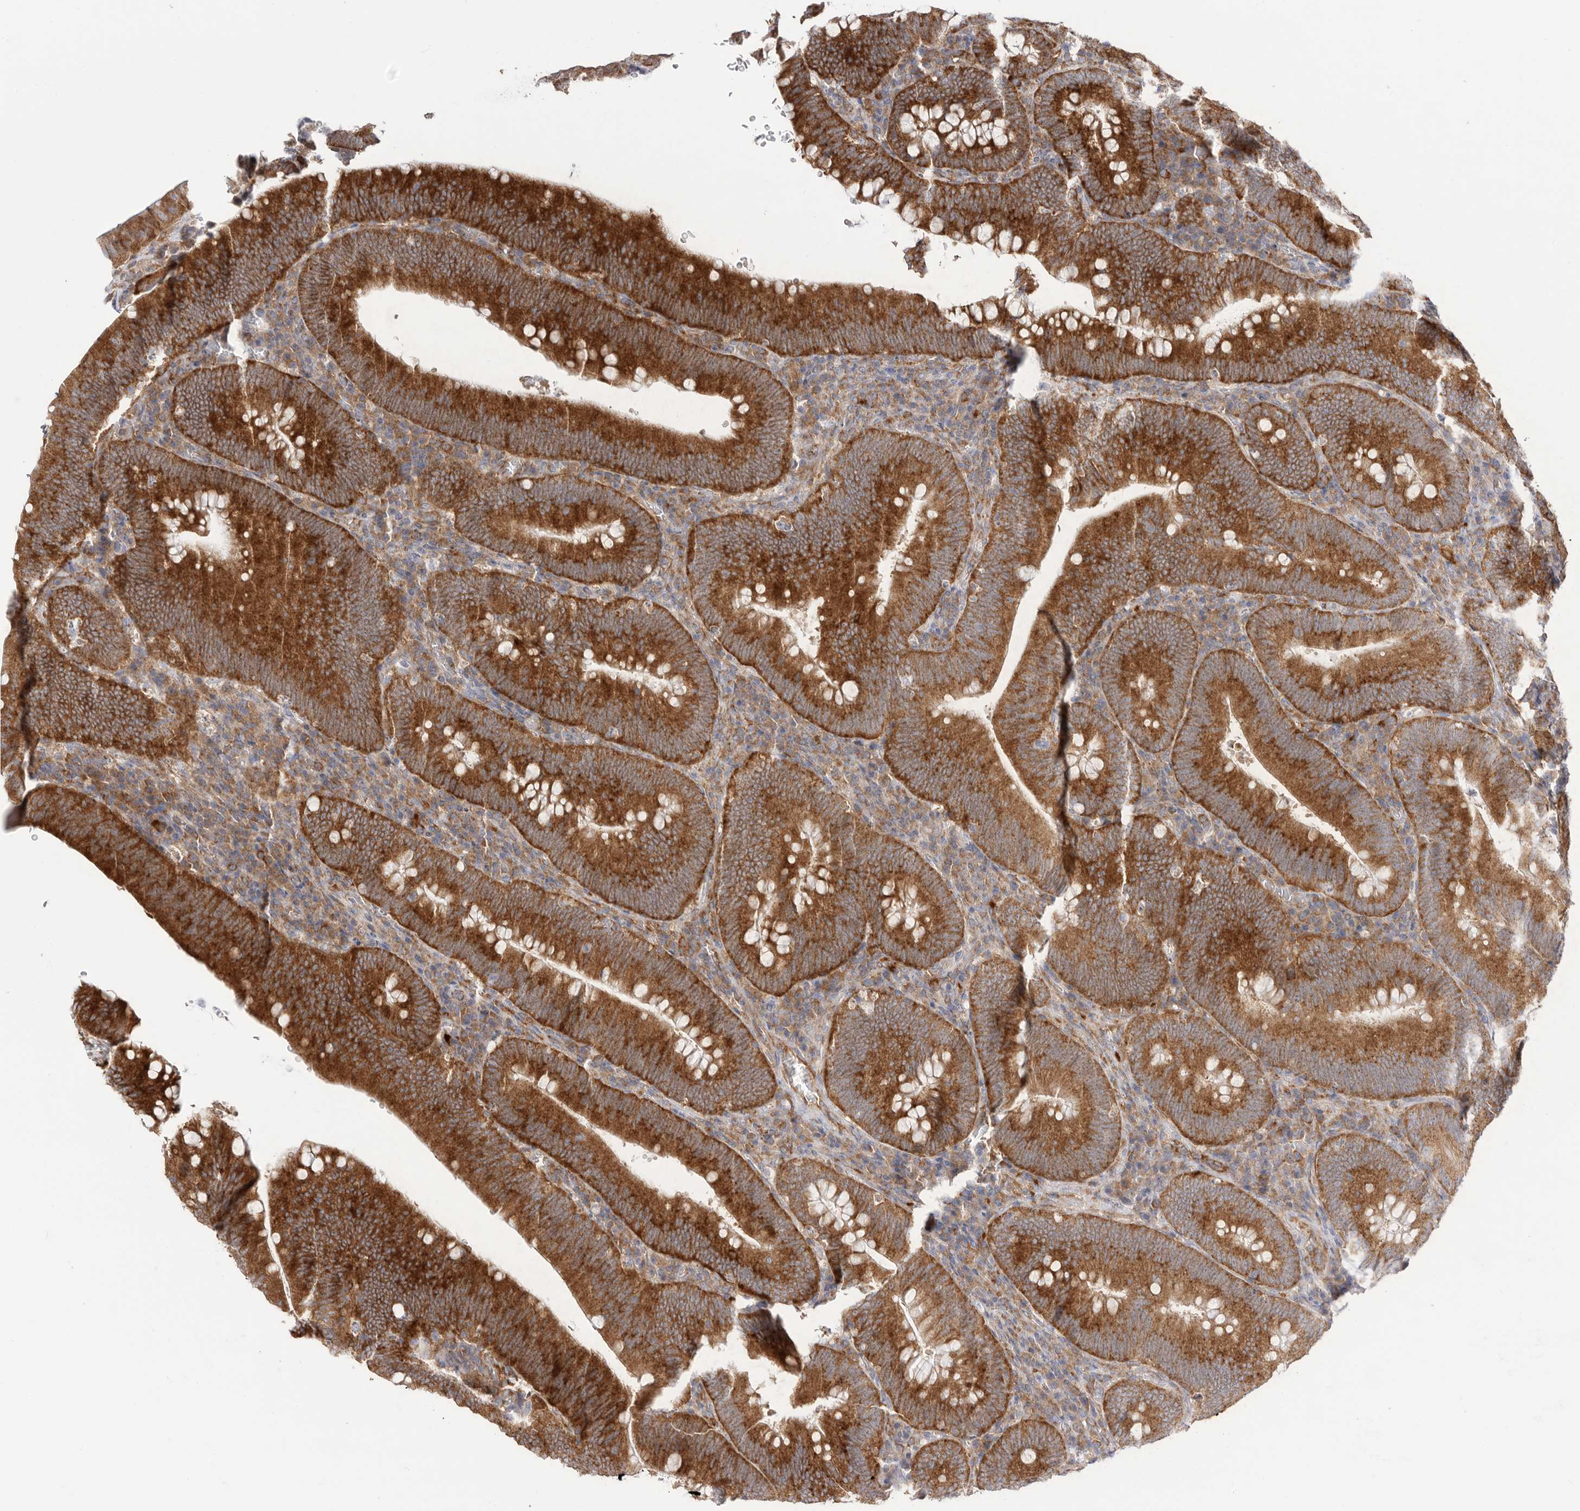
{"staining": {"intensity": "strong", "quantity": ">75%", "location": "cytoplasmic/membranous"}, "tissue": "colorectal cancer", "cell_type": "Tumor cells", "image_type": "cancer", "snomed": [{"axis": "morphology", "description": "Normal tissue, NOS"}, {"axis": "topography", "description": "Colon"}], "caption": "Tumor cells demonstrate strong cytoplasmic/membranous staining in about >75% of cells in colorectal cancer. The staining is performed using DAB (3,3'-diaminobenzidine) brown chromogen to label protein expression. The nuclei are counter-stained blue using hematoxylin.", "gene": "SERBP1", "patient": {"sex": "female", "age": 82}}